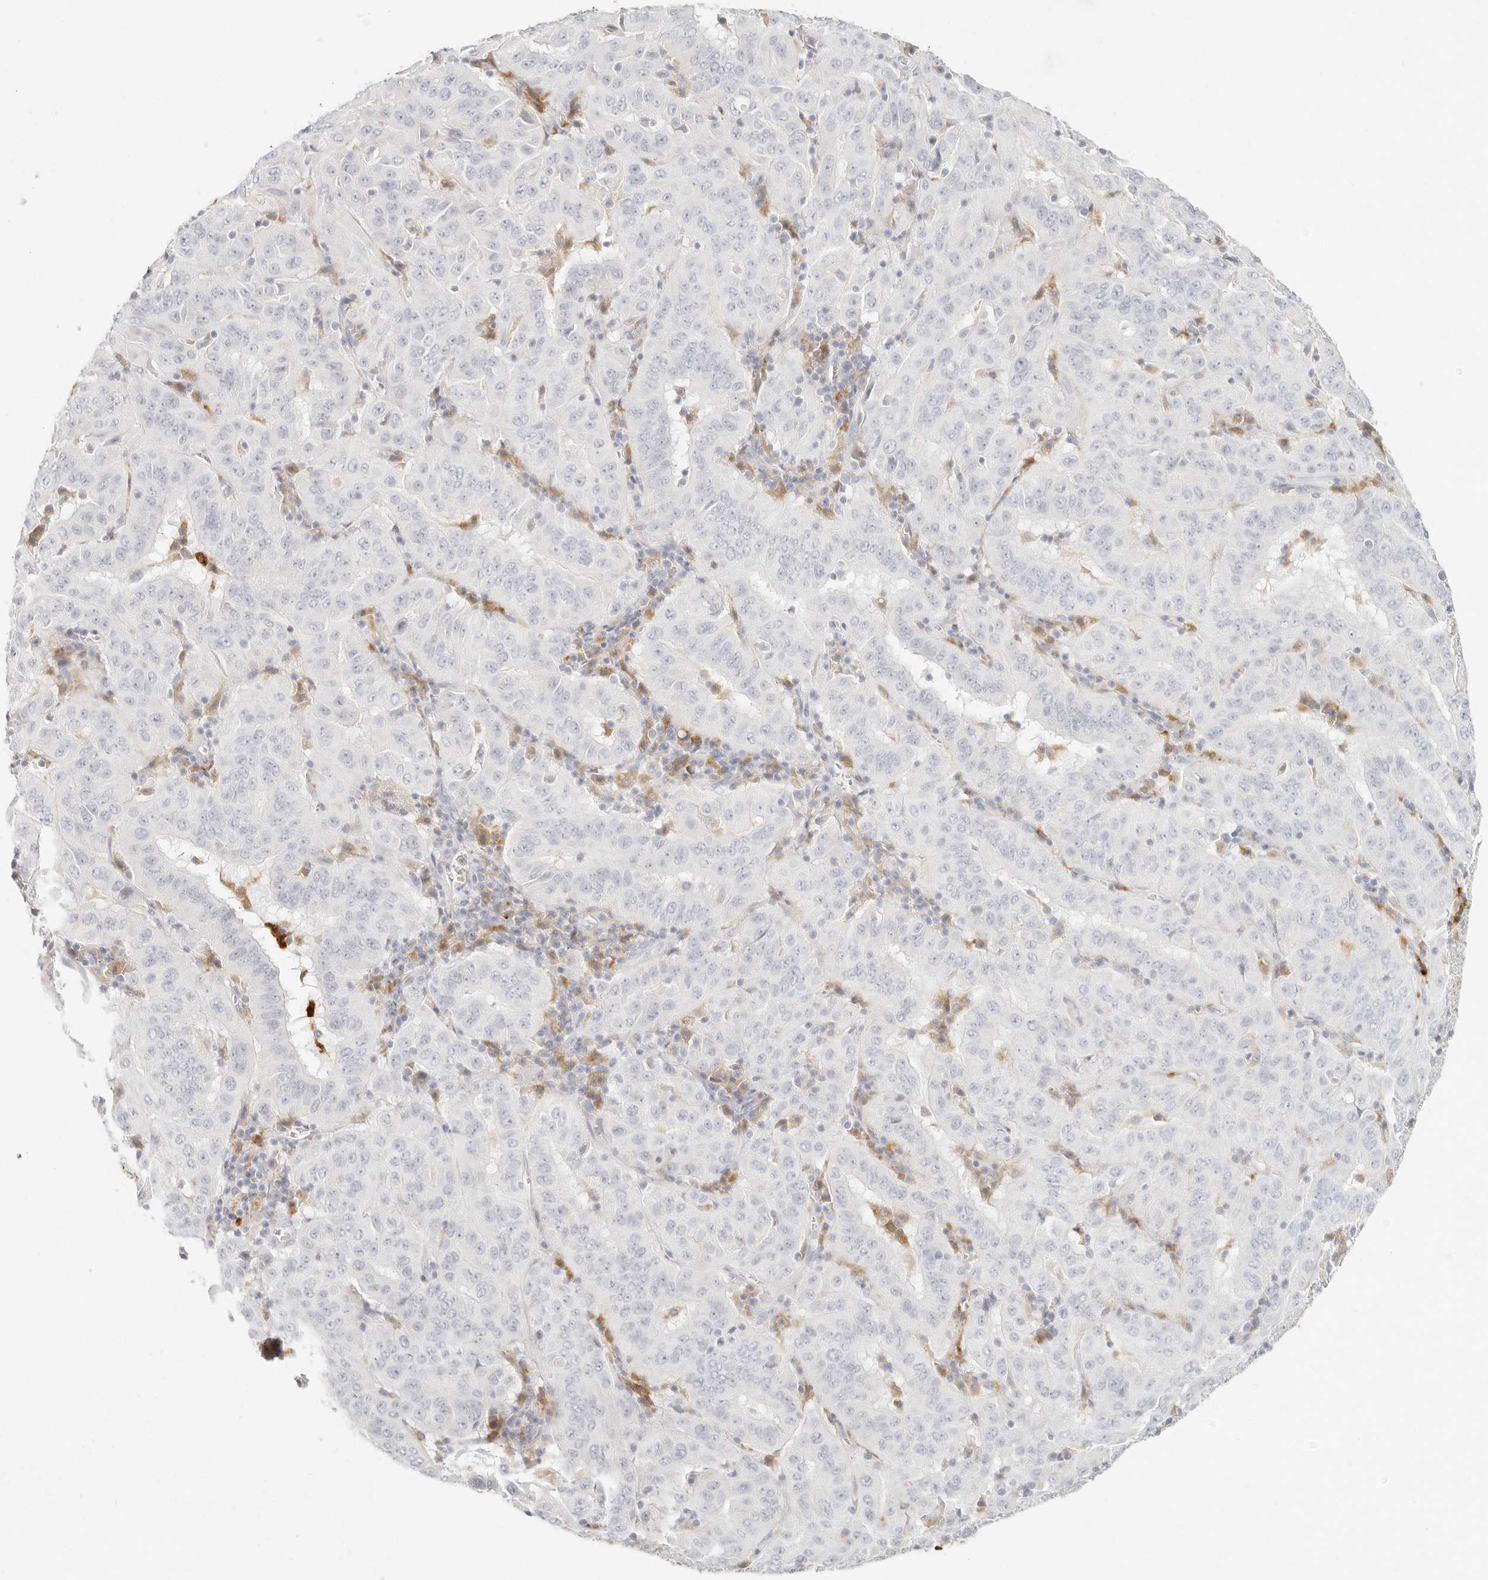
{"staining": {"intensity": "negative", "quantity": "none", "location": "none"}, "tissue": "pancreatic cancer", "cell_type": "Tumor cells", "image_type": "cancer", "snomed": [{"axis": "morphology", "description": "Adenocarcinoma, NOS"}, {"axis": "topography", "description": "Pancreas"}], "caption": "Immunohistochemistry of pancreatic adenocarcinoma exhibits no expression in tumor cells.", "gene": "RNASET2", "patient": {"sex": "male", "age": 63}}